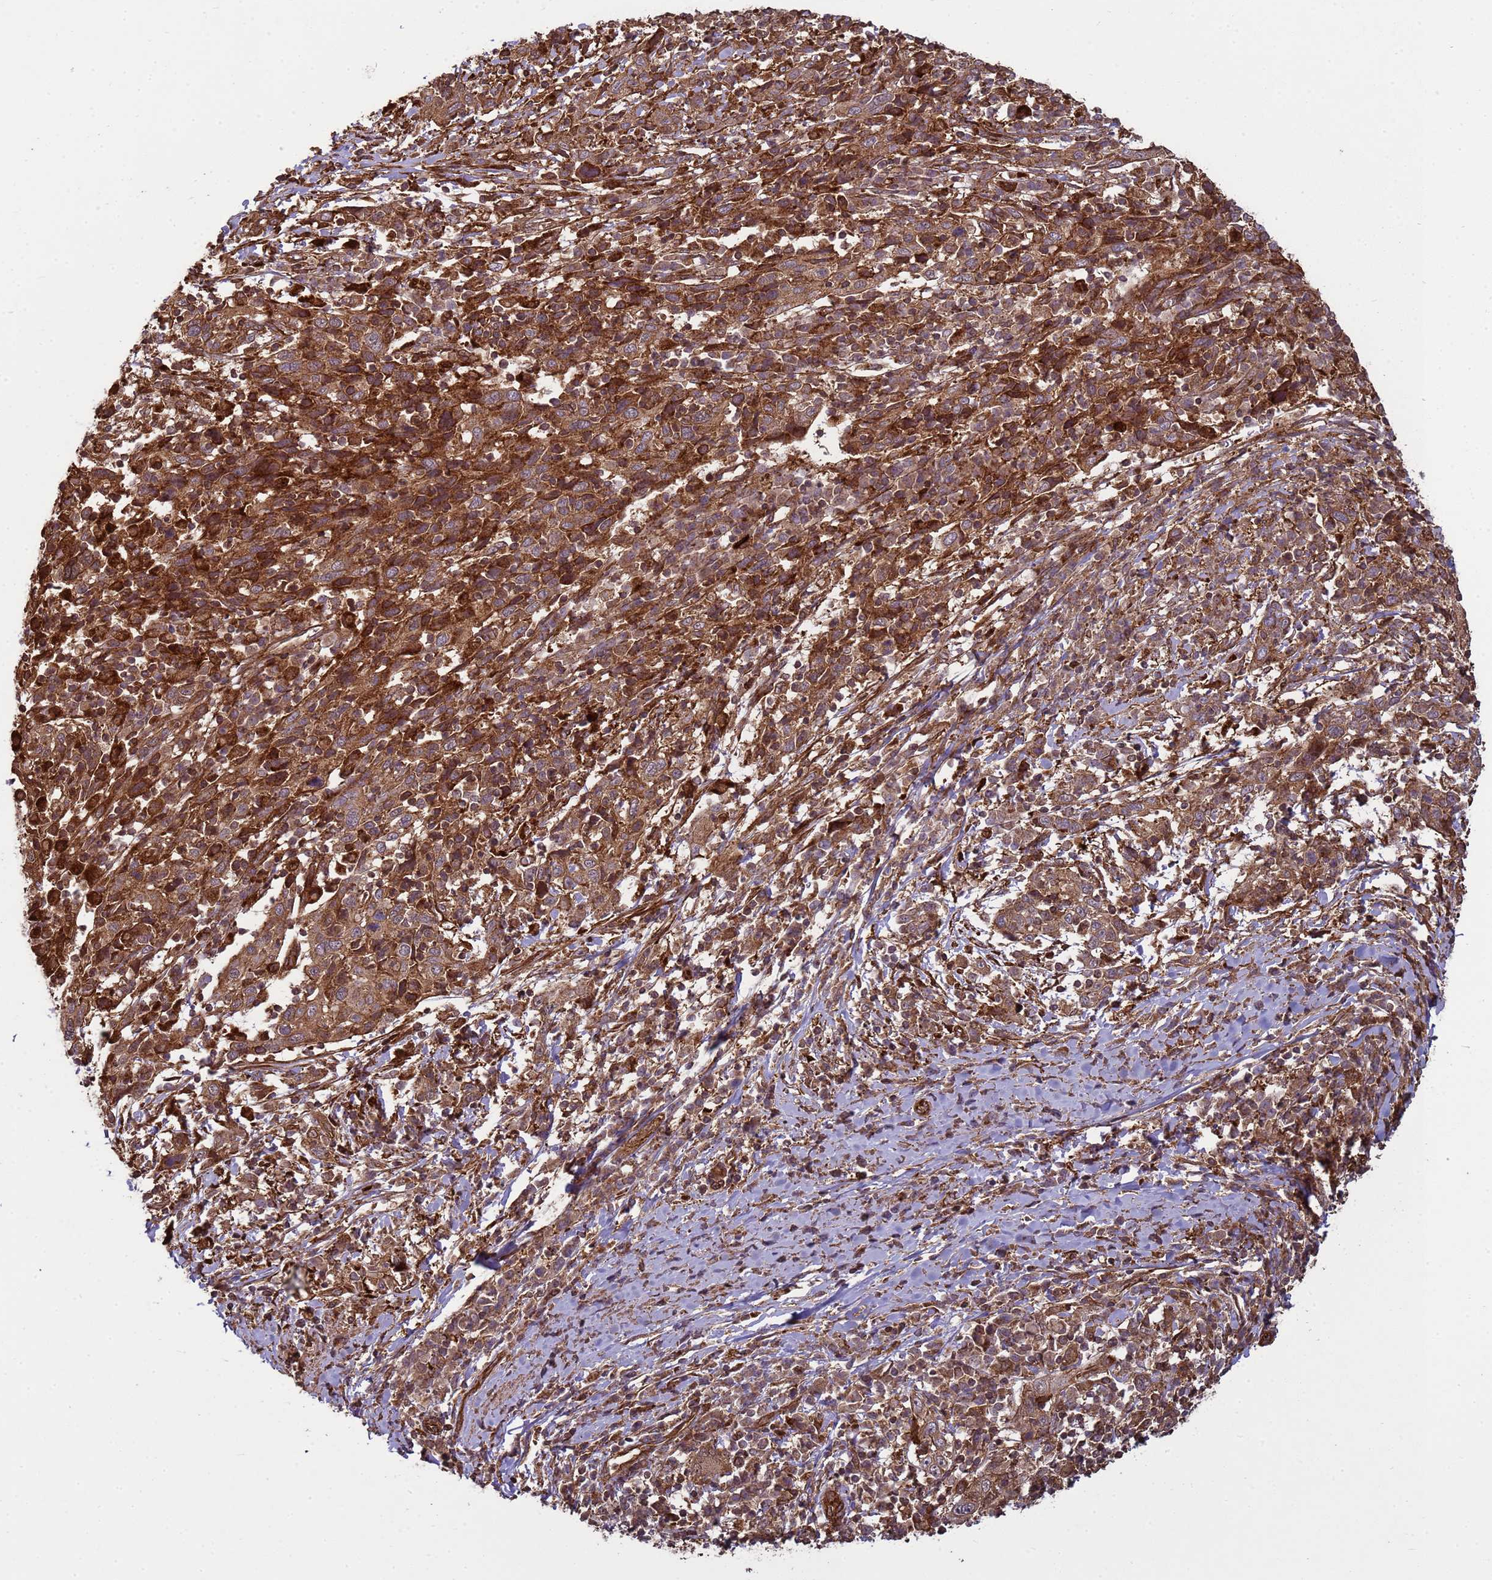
{"staining": {"intensity": "moderate", "quantity": ">75%", "location": "cytoplasmic/membranous"}, "tissue": "cervical cancer", "cell_type": "Tumor cells", "image_type": "cancer", "snomed": [{"axis": "morphology", "description": "Squamous cell carcinoma, NOS"}, {"axis": "topography", "description": "Cervix"}], "caption": "Immunohistochemical staining of cervical squamous cell carcinoma demonstrates medium levels of moderate cytoplasmic/membranous protein staining in approximately >75% of tumor cells.", "gene": "CNOT1", "patient": {"sex": "female", "age": 46}}